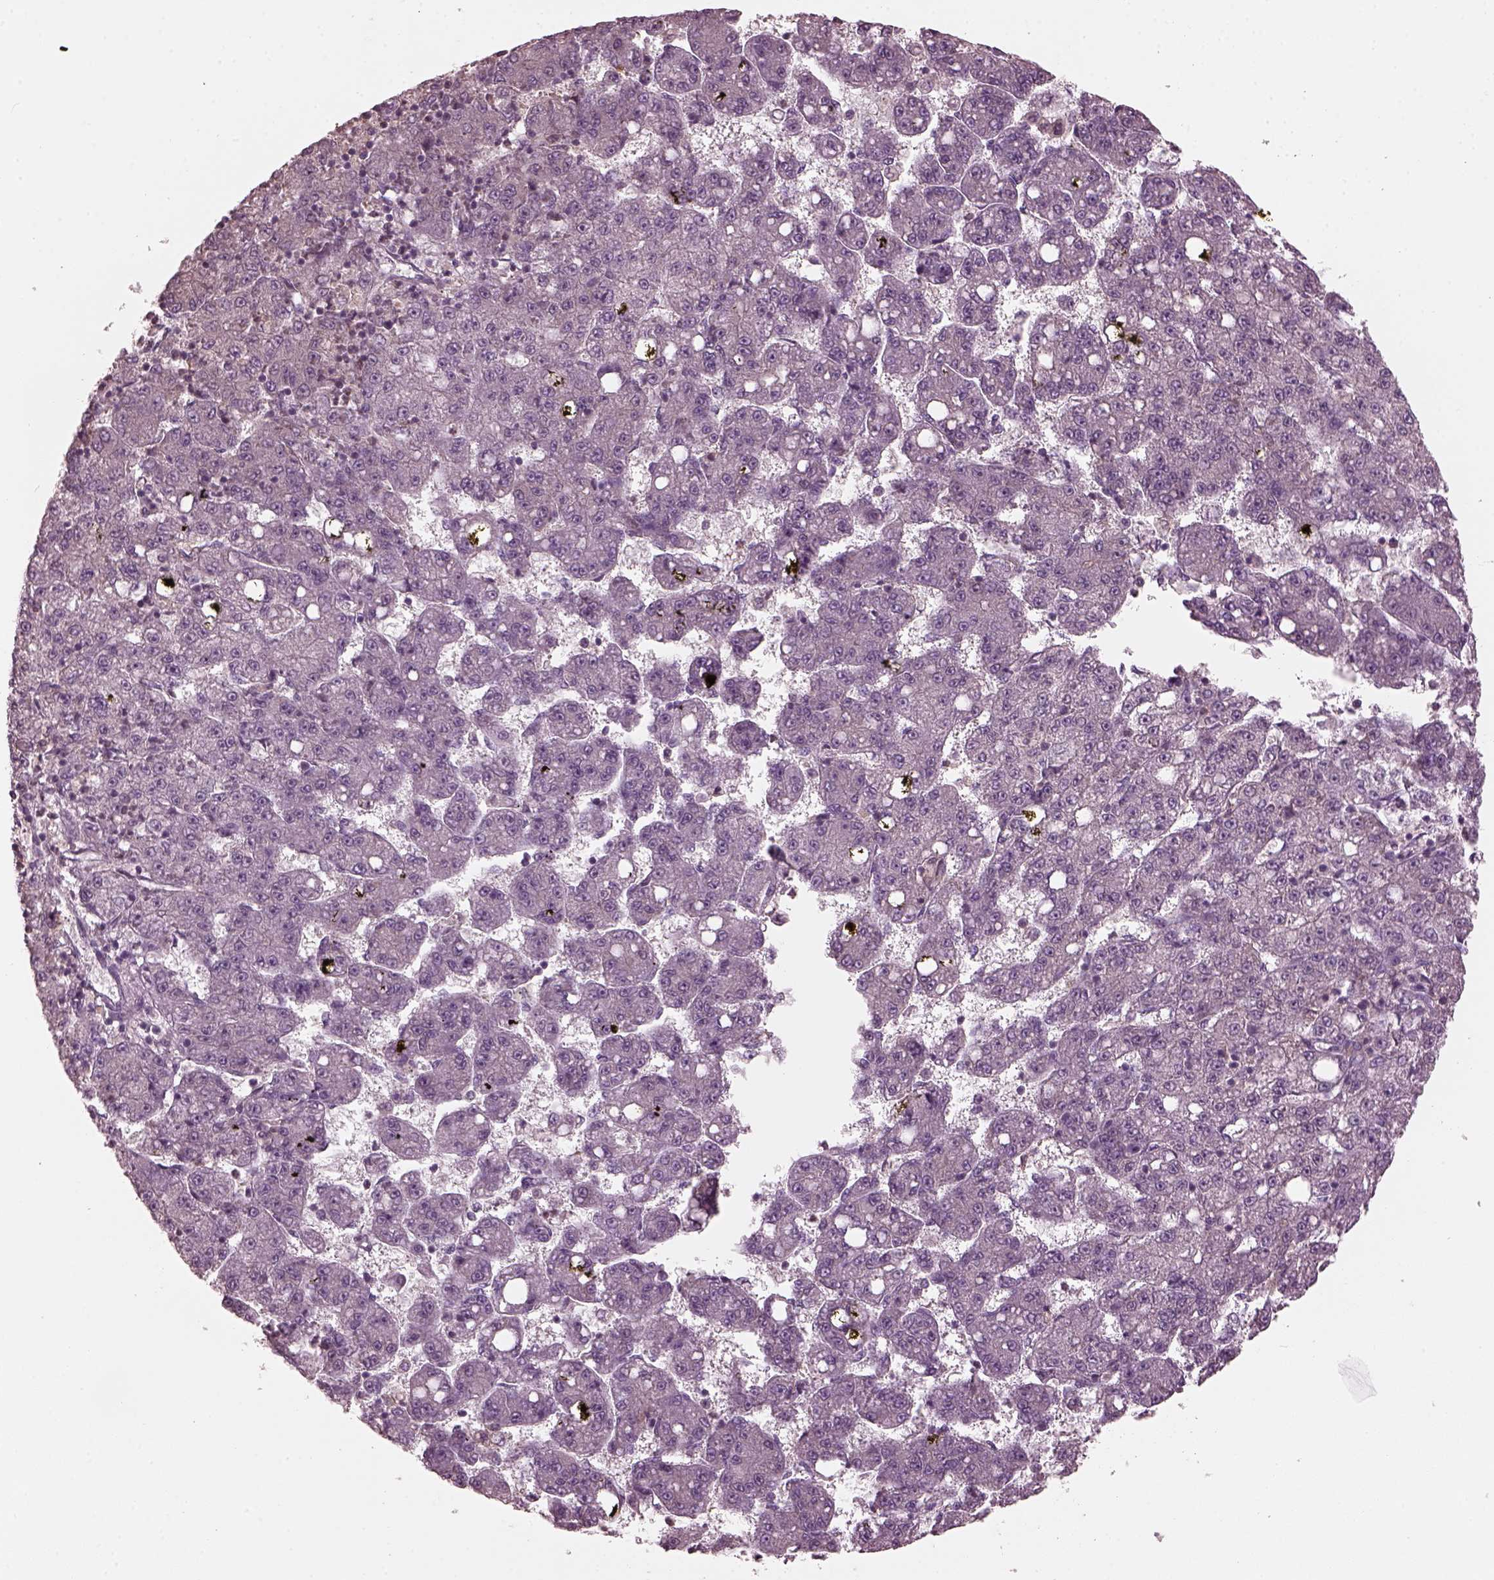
{"staining": {"intensity": "negative", "quantity": "none", "location": "none"}, "tissue": "liver cancer", "cell_type": "Tumor cells", "image_type": "cancer", "snomed": [{"axis": "morphology", "description": "Carcinoma, Hepatocellular, NOS"}, {"axis": "topography", "description": "Liver"}], "caption": "This is an IHC photomicrograph of human liver hepatocellular carcinoma. There is no positivity in tumor cells.", "gene": "PSTPIP2", "patient": {"sex": "female", "age": 65}}